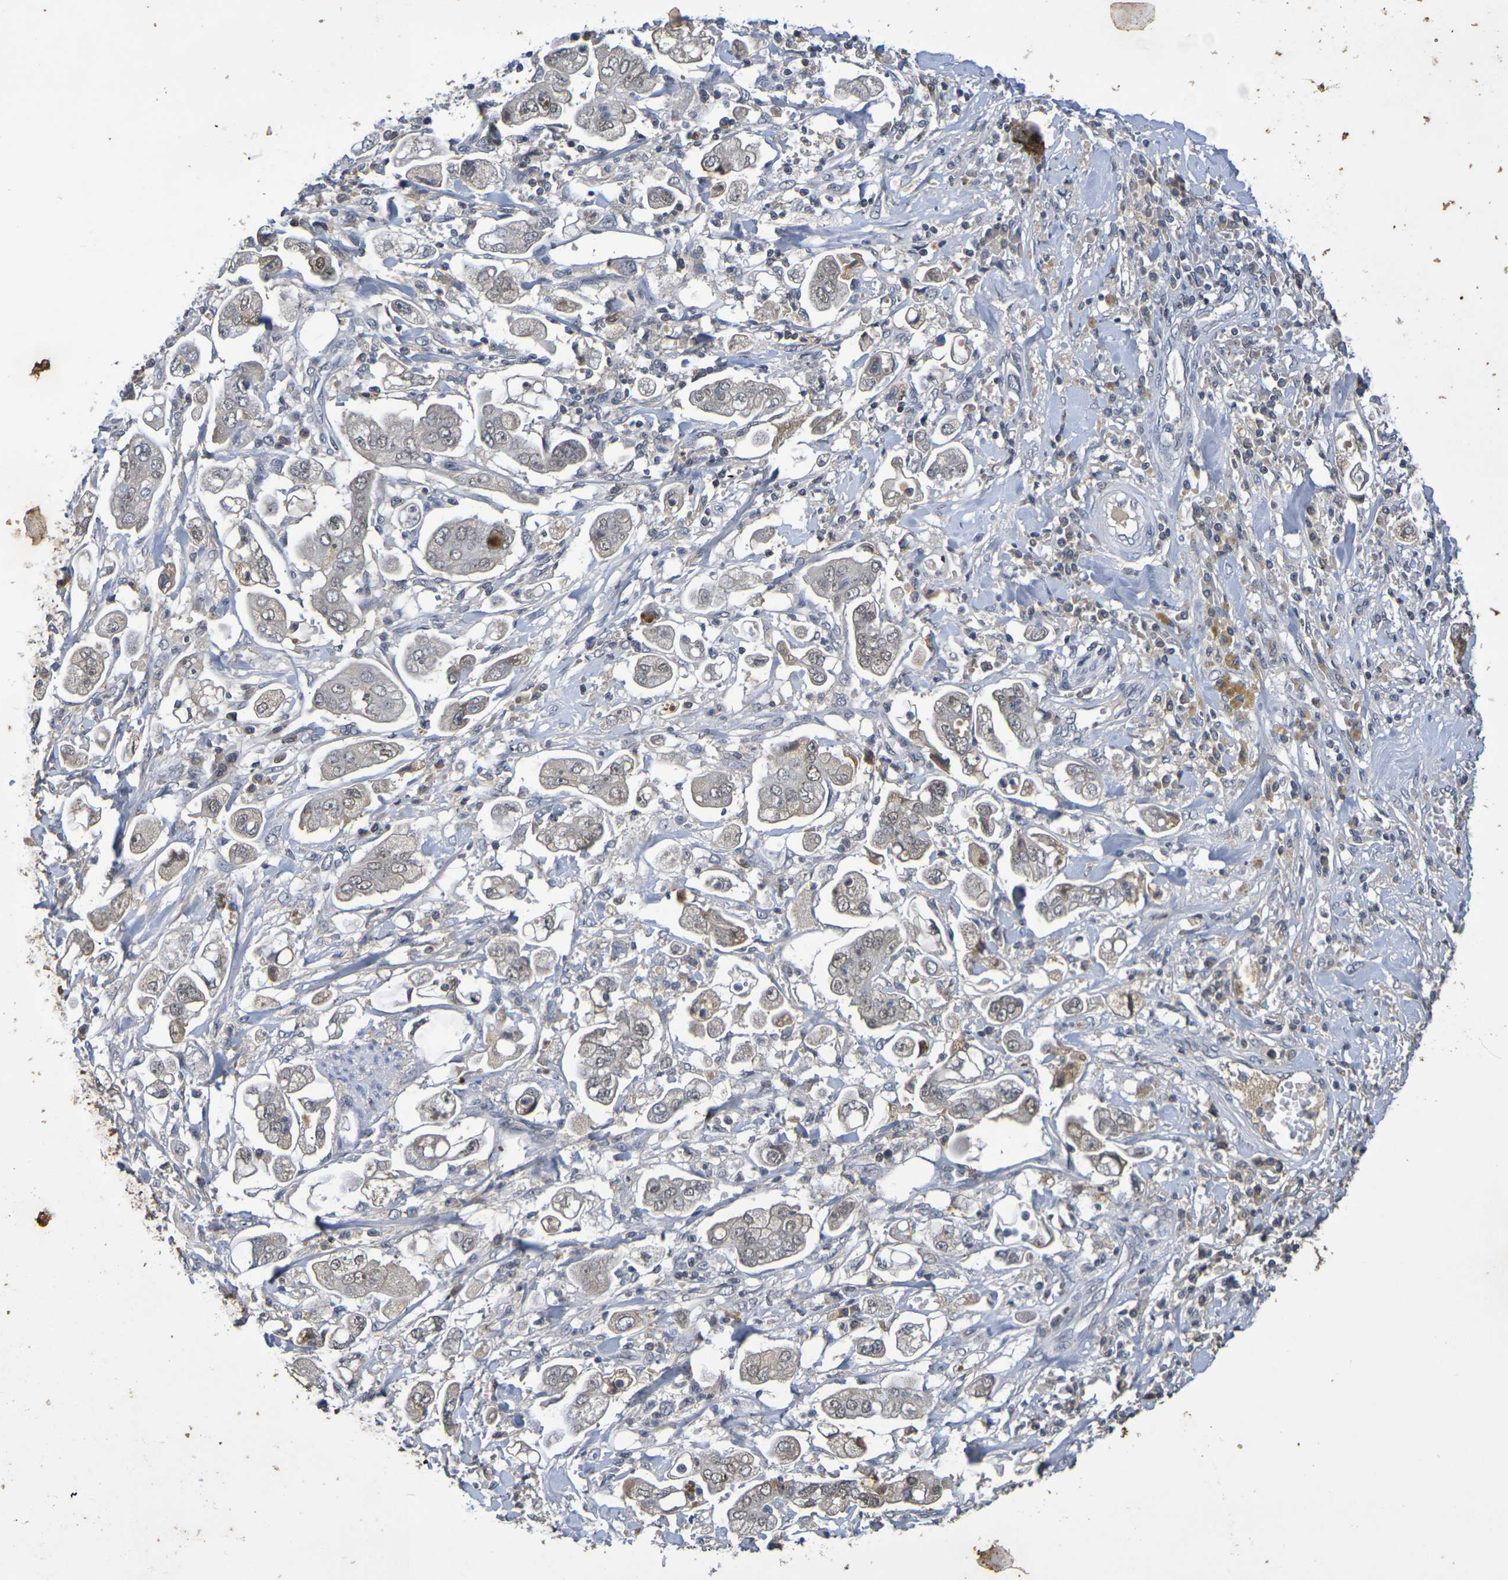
{"staining": {"intensity": "weak", "quantity": "25%-75%", "location": "cytoplasmic/membranous"}, "tissue": "stomach cancer", "cell_type": "Tumor cells", "image_type": "cancer", "snomed": [{"axis": "morphology", "description": "Adenocarcinoma, NOS"}, {"axis": "topography", "description": "Stomach"}], "caption": "Adenocarcinoma (stomach) tissue shows weak cytoplasmic/membranous positivity in approximately 25%-75% of tumor cells, visualized by immunohistochemistry.", "gene": "TERF2", "patient": {"sex": "male", "age": 62}}